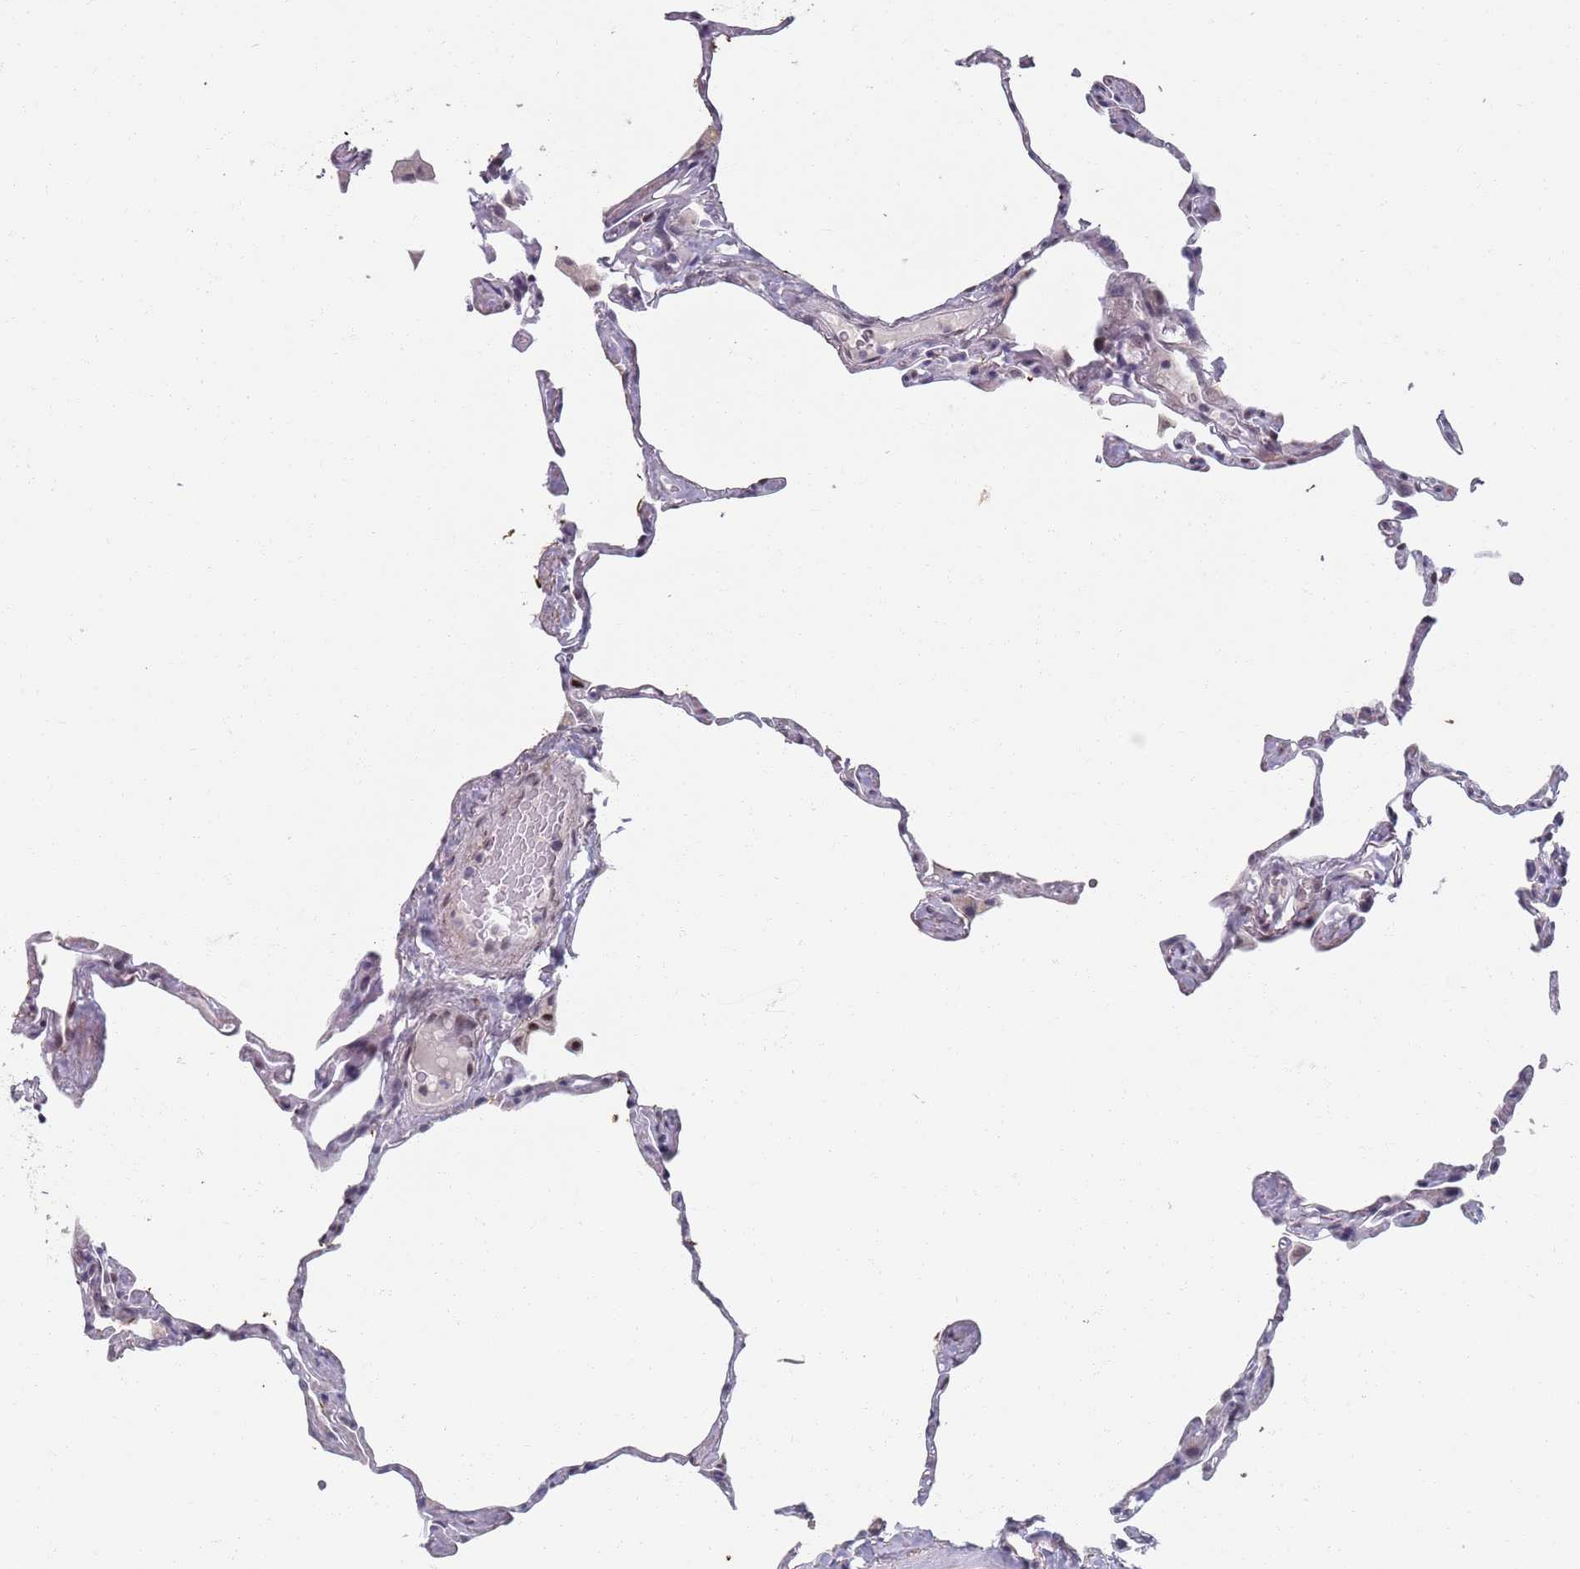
{"staining": {"intensity": "moderate", "quantity": "<25%", "location": "nuclear"}, "tissue": "lung", "cell_type": "Alveolar cells", "image_type": "normal", "snomed": [{"axis": "morphology", "description": "Normal tissue, NOS"}, {"axis": "topography", "description": "Lung"}], "caption": "Alveolar cells exhibit low levels of moderate nuclear staining in about <25% of cells in normal lung. (DAB (3,3'-diaminobenzidine) IHC with brightfield microscopy, high magnification).", "gene": "SAMD1", "patient": {"sex": "male", "age": 65}}